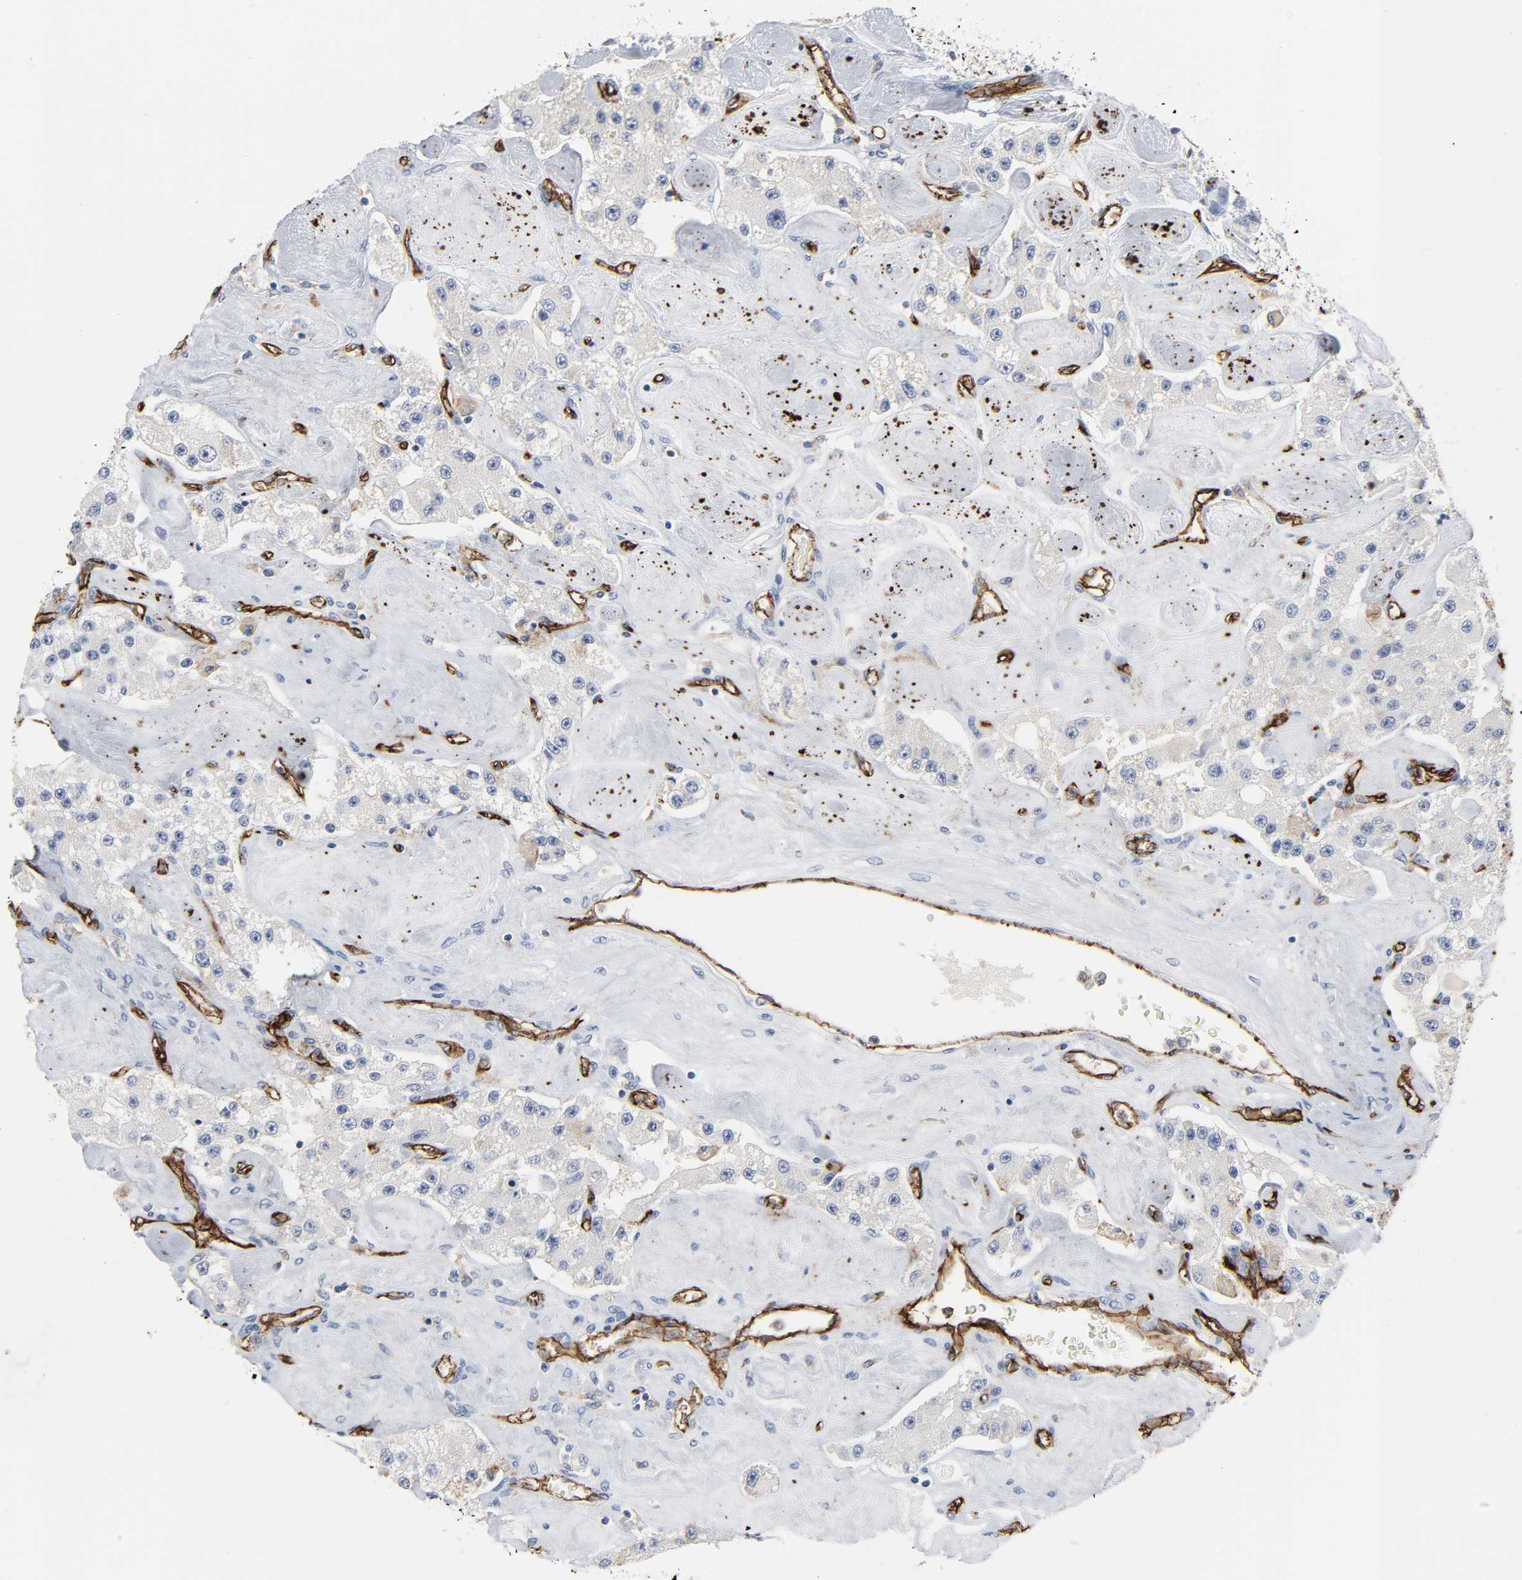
{"staining": {"intensity": "negative", "quantity": "none", "location": "none"}, "tissue": "carcinoid", "cell_type": "Tumor cells", "image_type": "cancer", "snomed": [{"axis": "morphology", "description": "Carcinoid, malignant, NOS"}, {"axis": "topography", "description": "Pancreas"}], "caption": "Carcinoid was stained to show a protein in brown. There is no significant positivity in tumor cells.", "gene": "PECAM1", "patient": {"sex": "male", "age": 41}}